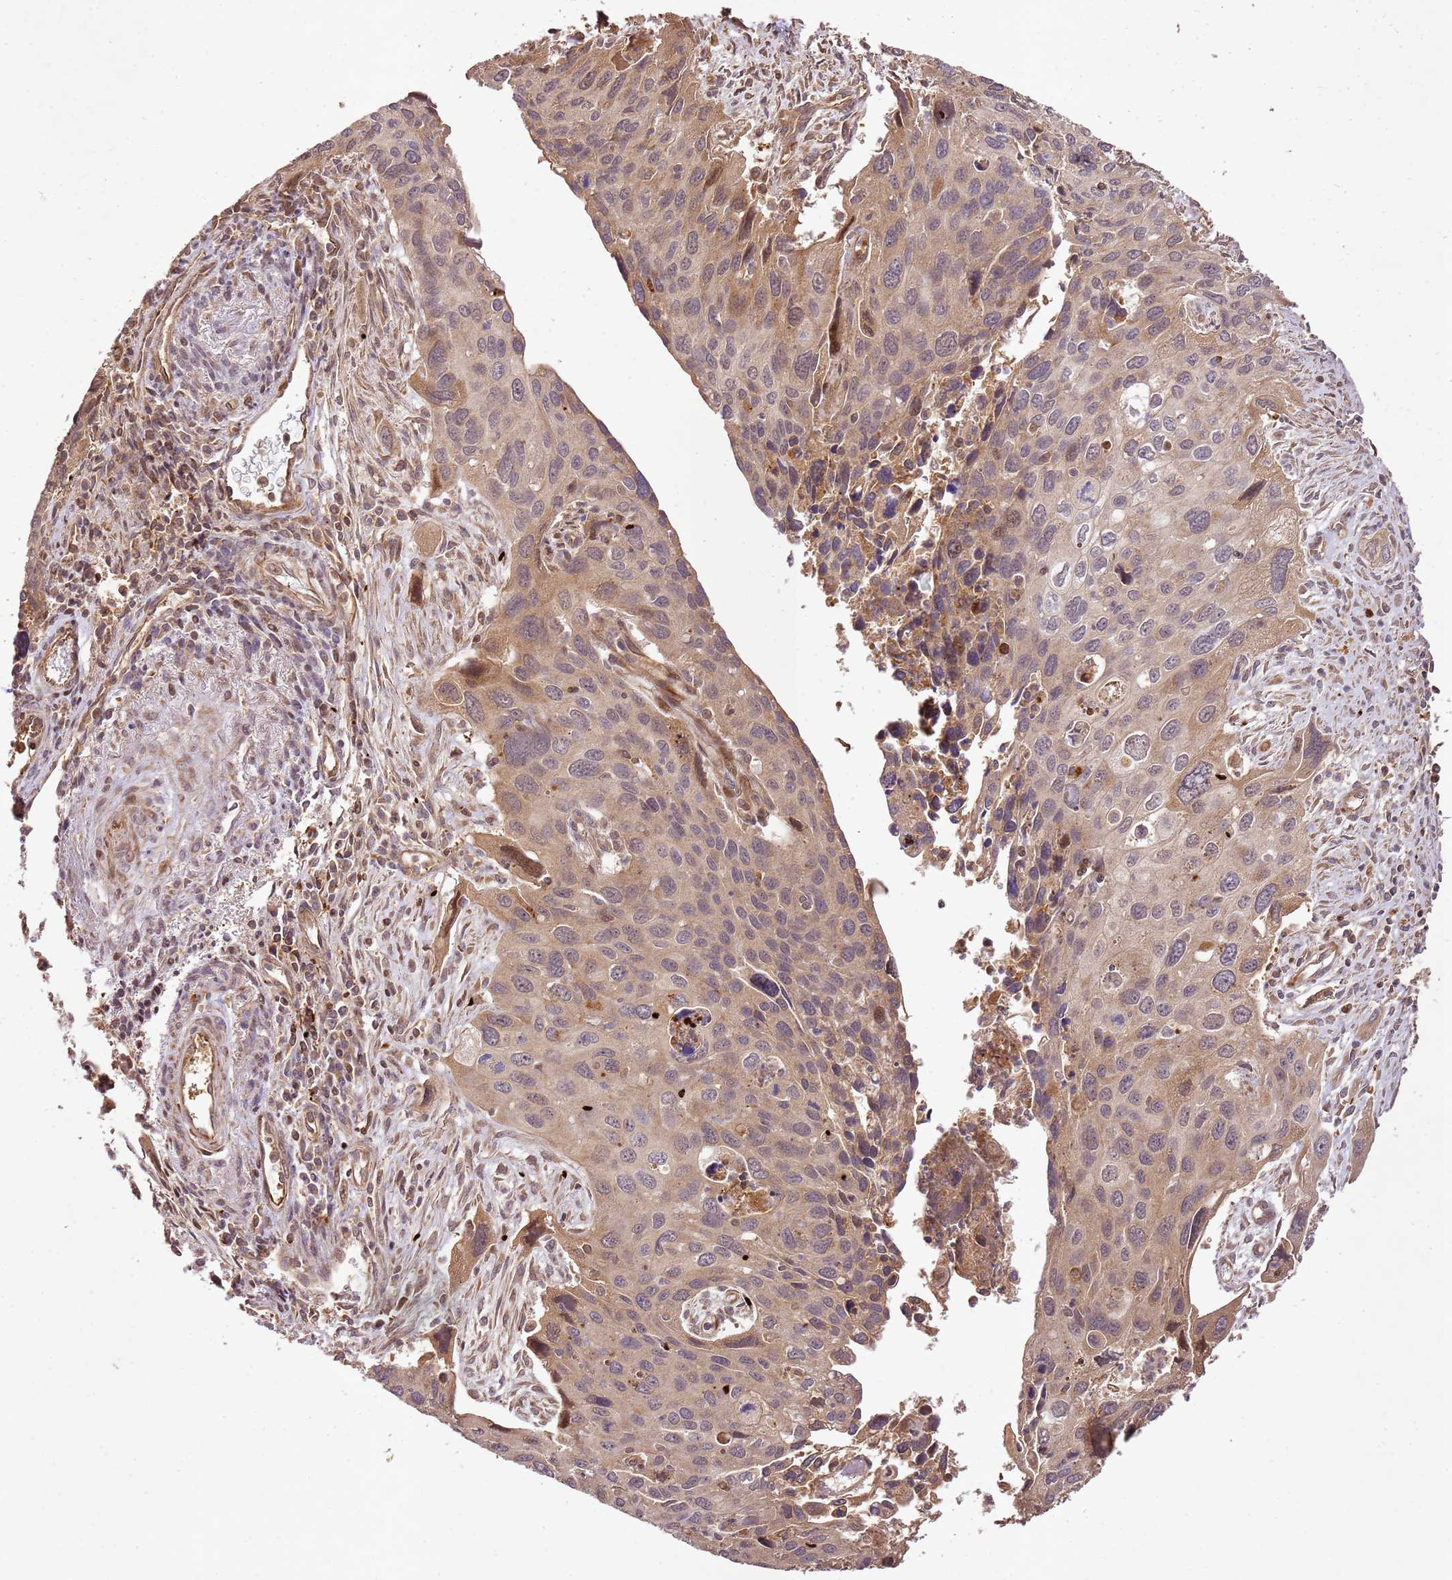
{"staining": {"intensity": "weak", "quantity": ">75%", "location": "cytoplasmic/membranous"}, "tissue": "cervical cancer", "cell_type": "Tumor cells", "image_type": "cancer", "snomed": [{"axis": "morphology", "description": "Squamous cell carcinoma, NOS"}, {"axis": "topography", "description": "Cervix"}], "caption": "Approximately >75% of tumor cells in cervical cancer exhibit weak cytoplasmic/membranous protein positivity as visualized by brown immunohistochemical staining.", "gene": "KATNAL2", "patient": {"sex": "female", "age": 55}}